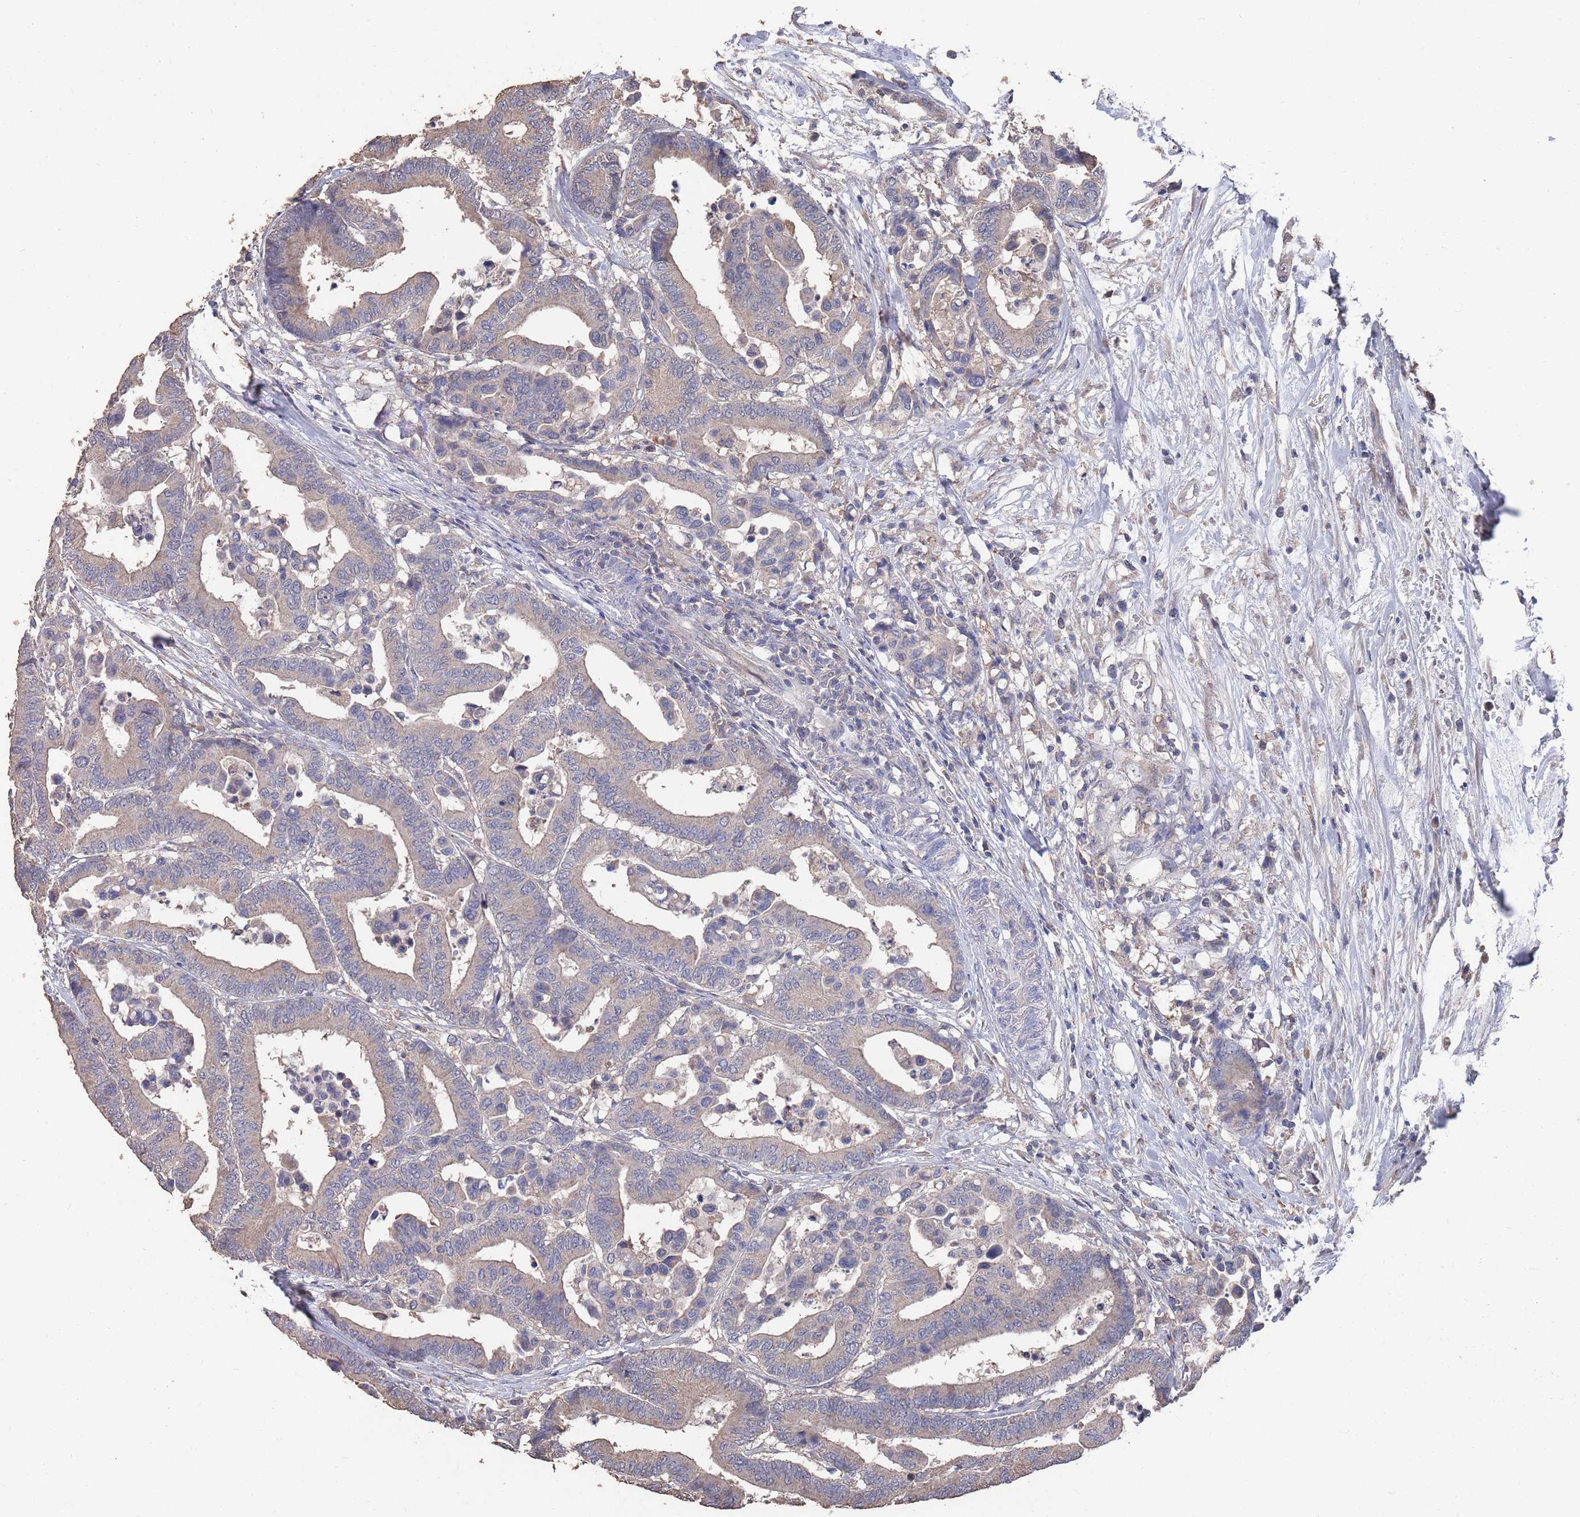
{"staining": {"intensity": "weak", "quantity": "<25%", "location": "cytoplasmic/membranous"}, "tissue": "colorectal cancer", "cell_type": "Tumor cells", "image_type": "cancer", "snomed": [{"axis": "morphology", "description": "Normal tissue, NOS"}, {"axis": "morphology", "description": "Adenocarcinoma, NOS"}, {"axis": "topography", "description": "Colon"}], "caption": "Immunohistochemical staining of colorectal cancer exhibits no significant expression in tumor cells. The staining is performed using DAB brown chromogen with nuclei counter-stained in using hematoxylin.", "gene": "BTBD18", "patient": {"sex": "male", "age": 82}}